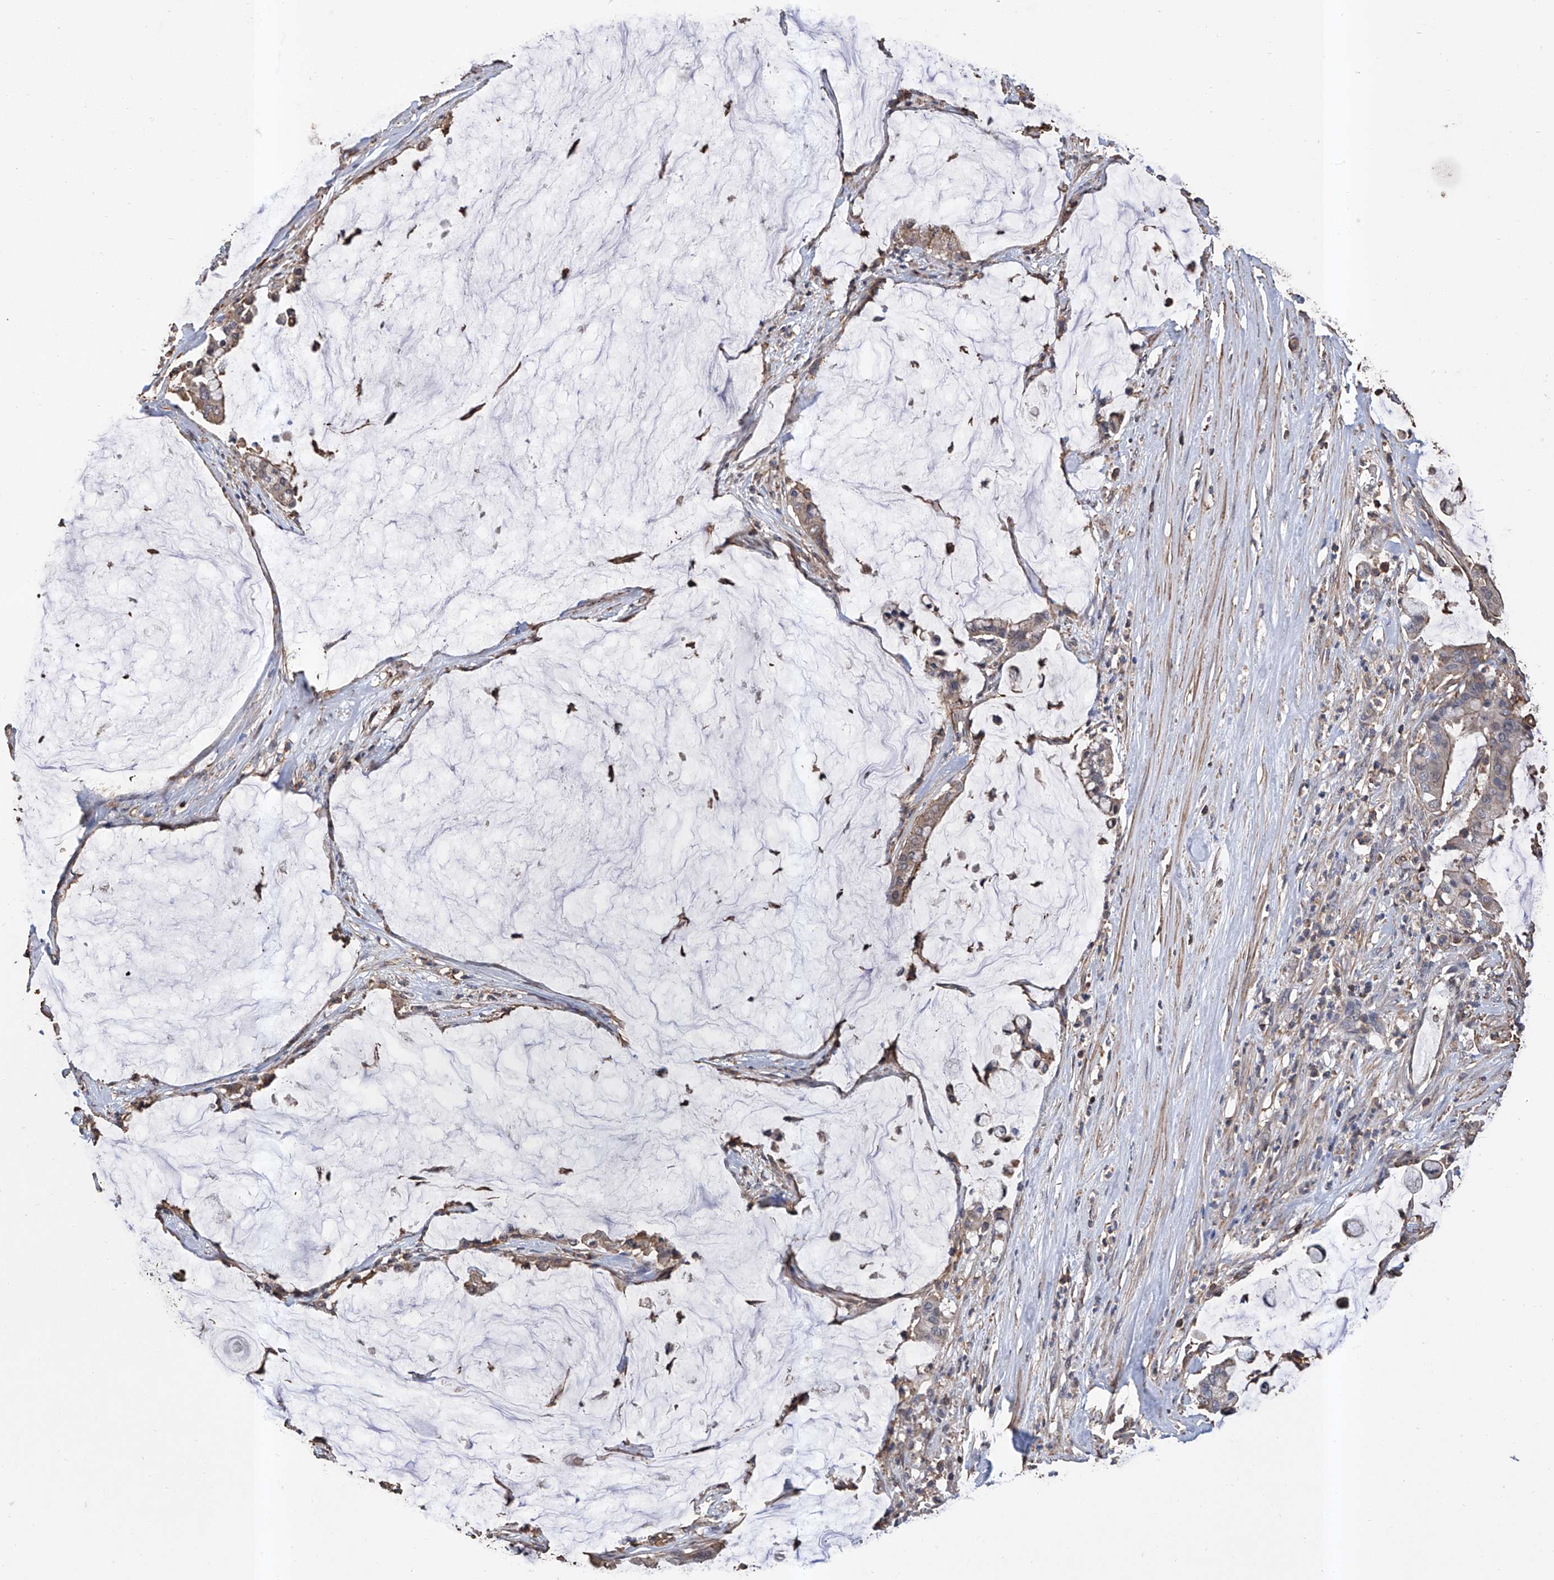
{"staining": {"intensity": "weak", "quantity": "25%-75%", "location": "cytoplasmic/membranous"}, "tissue": "pancreatic cancer", "cell_type": "Tumor cells", "image_type": "cancer", "snomed": [{"axis": "morphology", "description": "Adenocarcinoma, NOS"}, {"axis": "topography", "description": "Pancreas"}], "caption": "About 25%-75% of tumor cells in human pancreatic adenocarcinoma demonstrate weak cytoplasmic/membranous protein expression as visualized by brown immunohistochemical staining.", "gene": "GPT", "patient": {"sex": "male", "age": 41}}